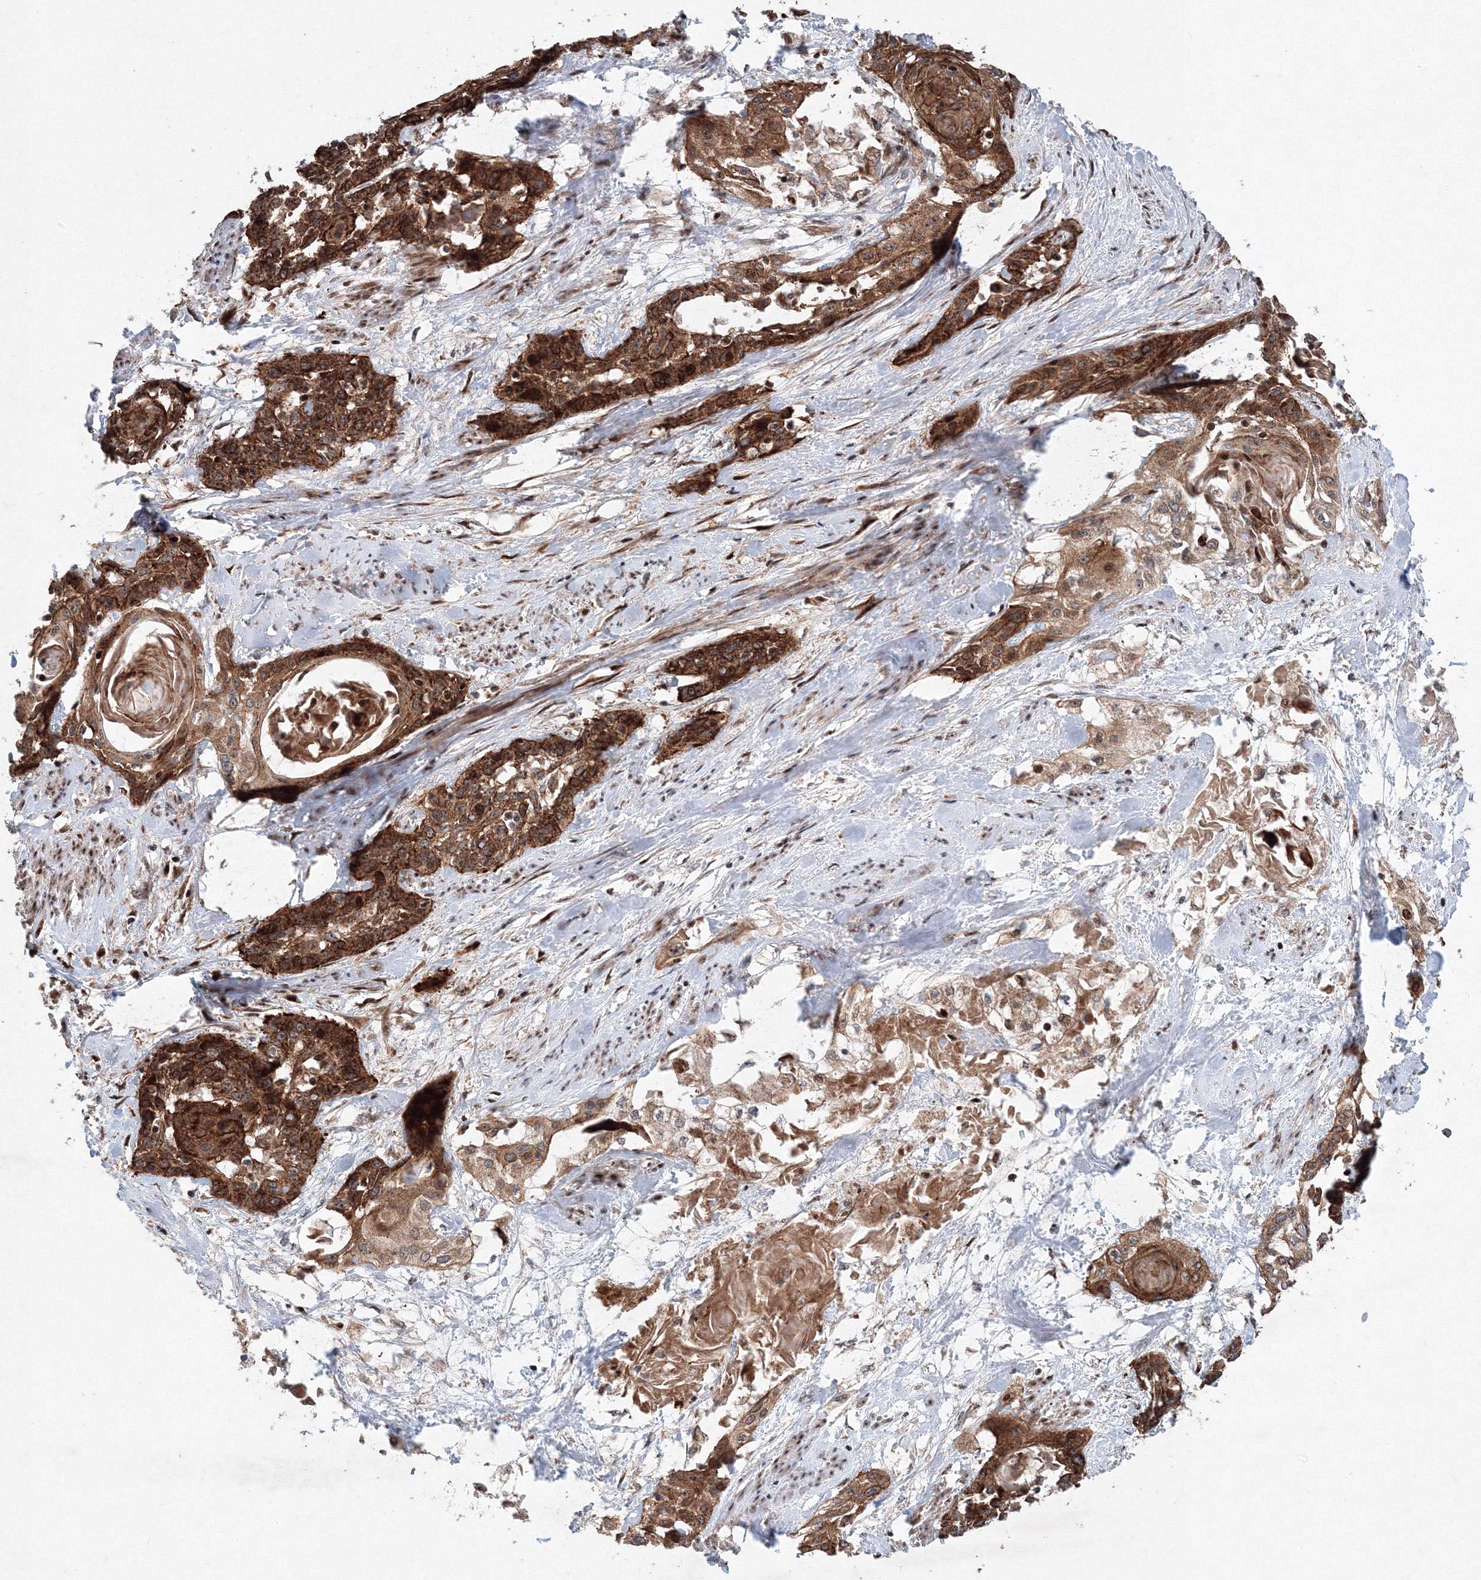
{"staining": {"intensity": "strong", "quantity": "25%-75%", "location": "cytoplasmic/membranous,nuclear"}, "tissue": "cervical cancer", "cell_type": "Tumor cells", "image_type": "cancer", "snomed": [{"axis": "morphology", "description": "Squamous cell carcinoma, NOS"}, {"axis": "topography", "description": "Cervix"}], "caption": "Cervical cancer stained with a protein marker reveals strong staining in tumor cells.", "gene": "ANKAR", "patient": {"sex": "female", "age": 57}}